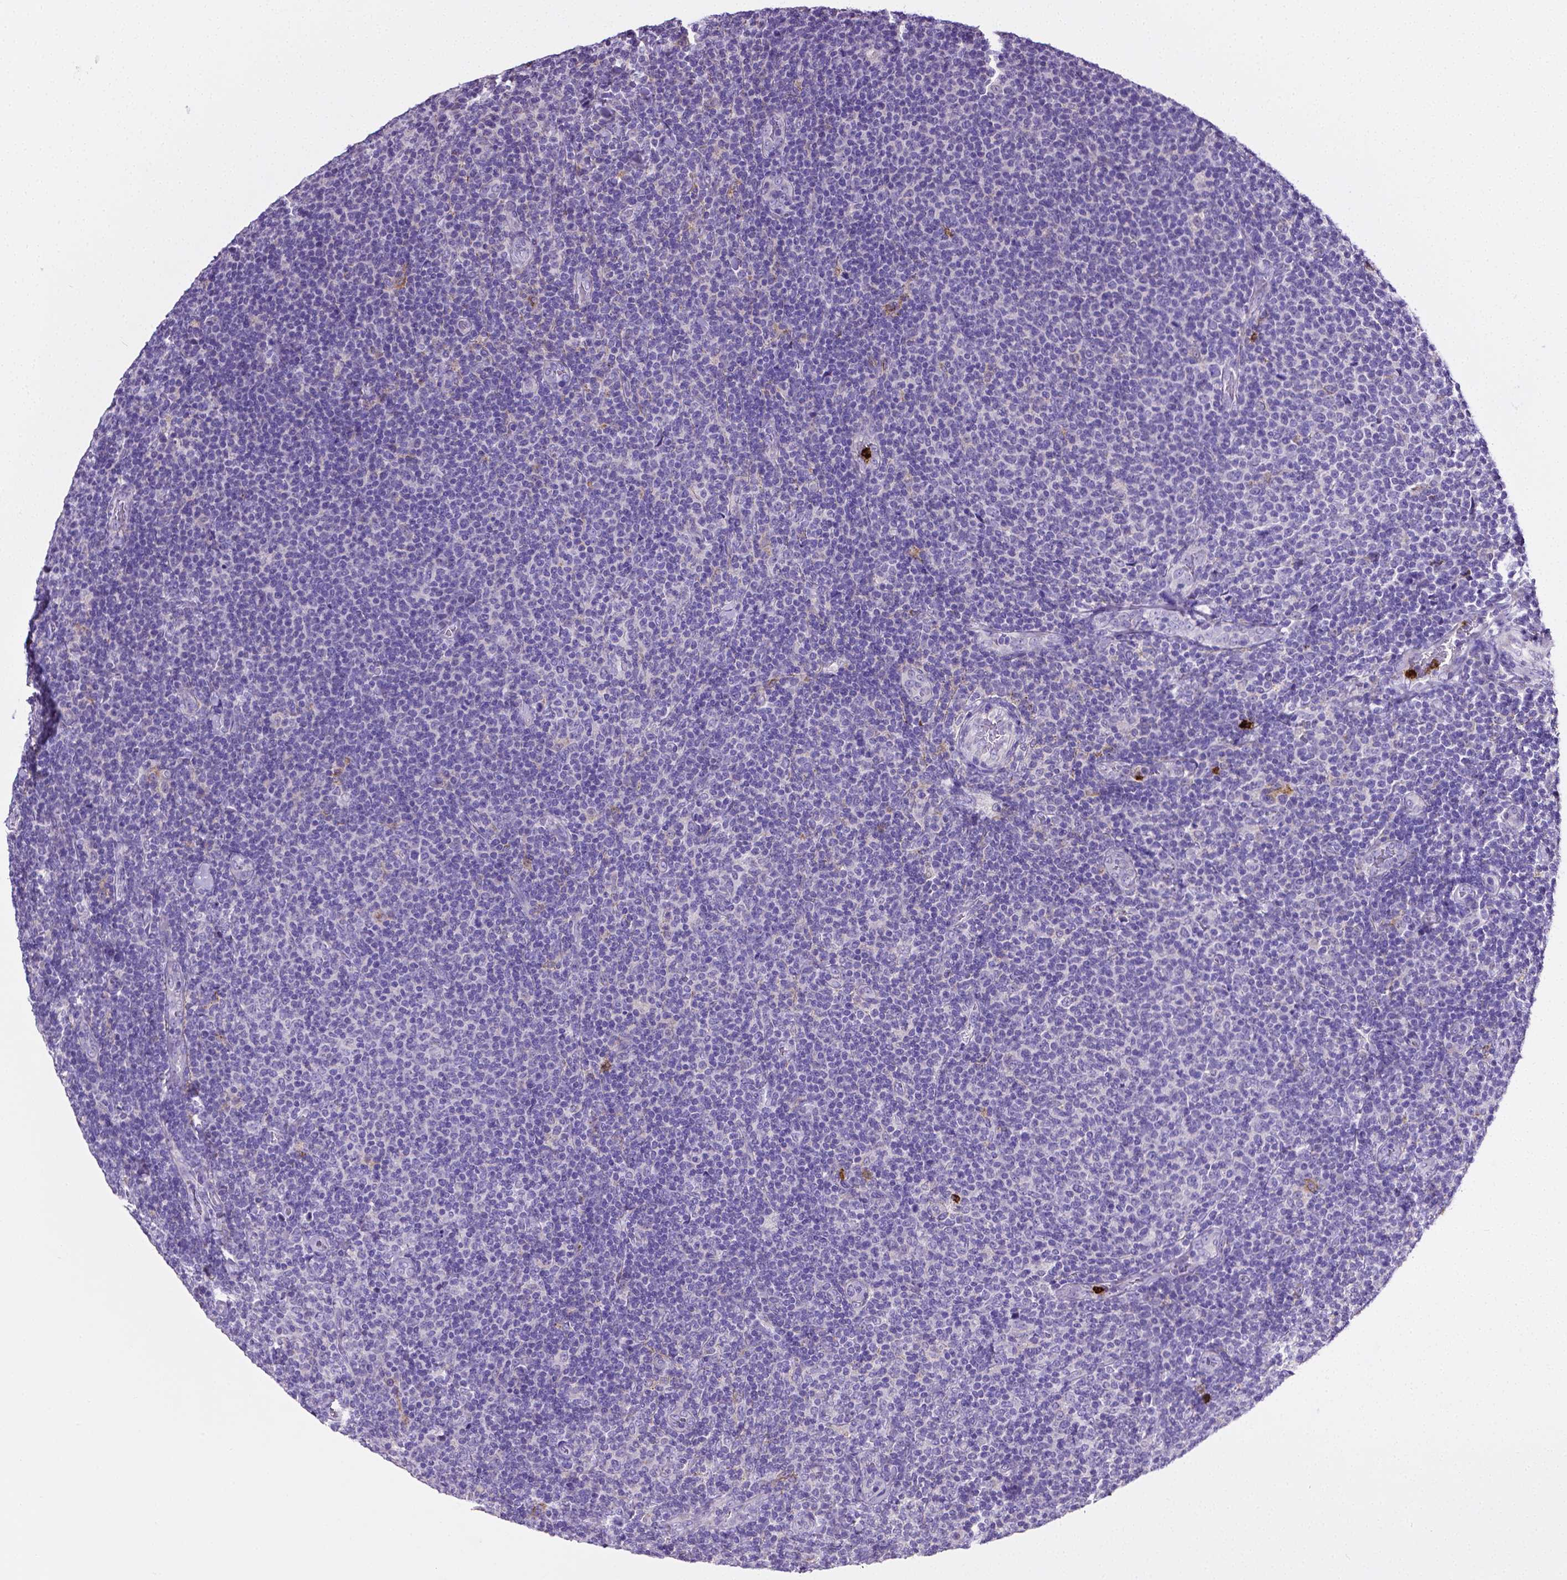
{"staining": {"intensity": "negative", "quantity": "none", "location": "none"}, "tissue": "lymphoma", "cell_type": "Tumor cells", "image_type": "cancer", "snomed": [{"axis": "morphology", "description": "Malignant lymphoma, non-Hodgkin's type, Low grade"}, {"axis": "topography", "description": "Lymph node"}], "caption": "A photomicrograph of human lymphoma is negative for staining in tumor cells. (DAB (3,3'-diaminobenzidine) IHC, high magnification).", "gene": "MMP9", "patient": {"sex": "male", "age": 52}}